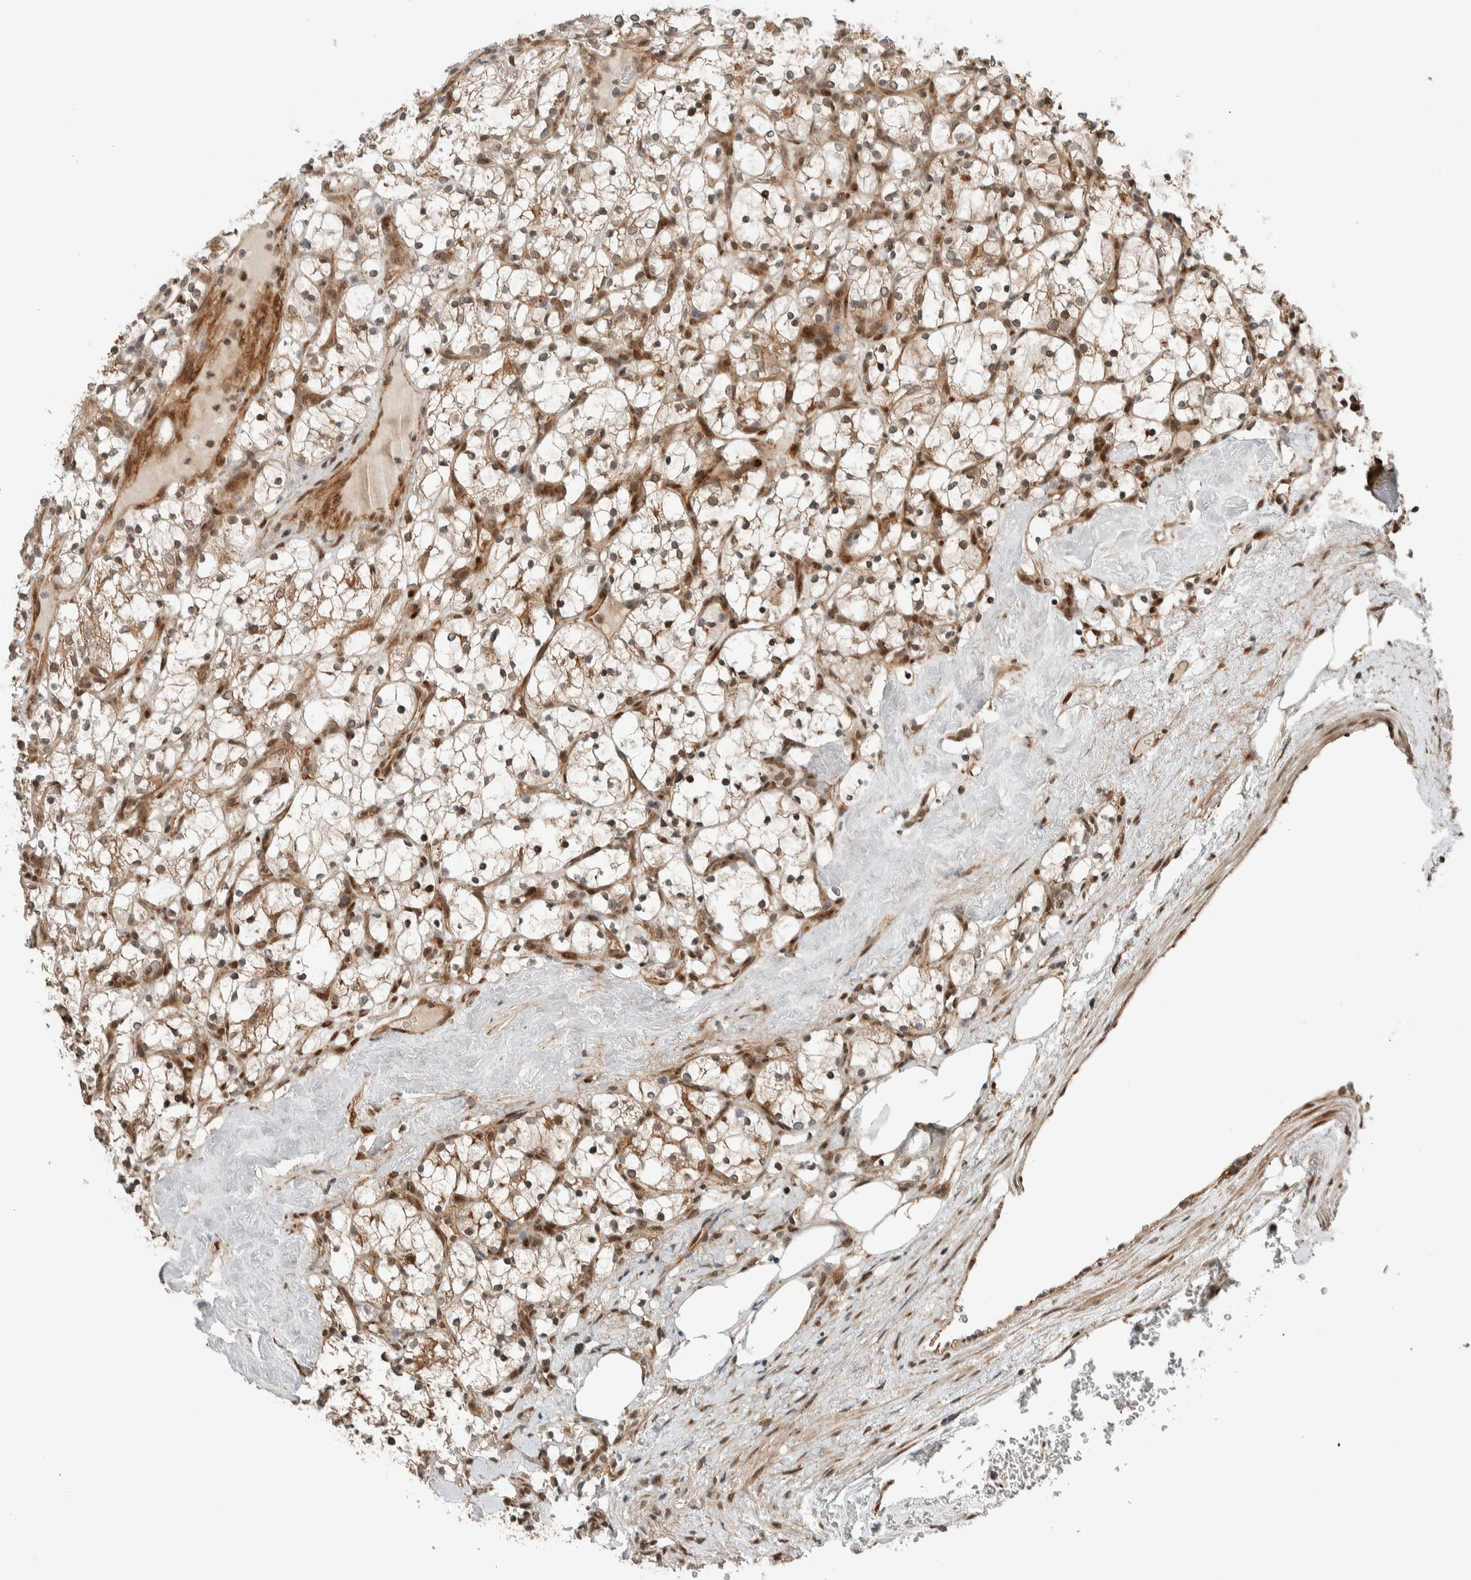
{"staining": {"intensity": "moderate", "quantity": ">75%", "location": "nuclear"}, "tissue": "renal cancer", "cell_type": "Tumor cells", "image_type": "cancer", "snomed": [{"axis": "morphology", "description": "Adenocarcinoma, NOS"}, {"axis": "topography", "description": "Kidney"}], "caption": "Immunohistochemistry (IHC) histopathology image of renal cancer stained for a protein (brown), which demonstrates medium levels of moderate nuclear positivity in approximately >75% of tumor cells.", "gene": "STXBP4", "patient": {"sex": "female", "age": 69}}